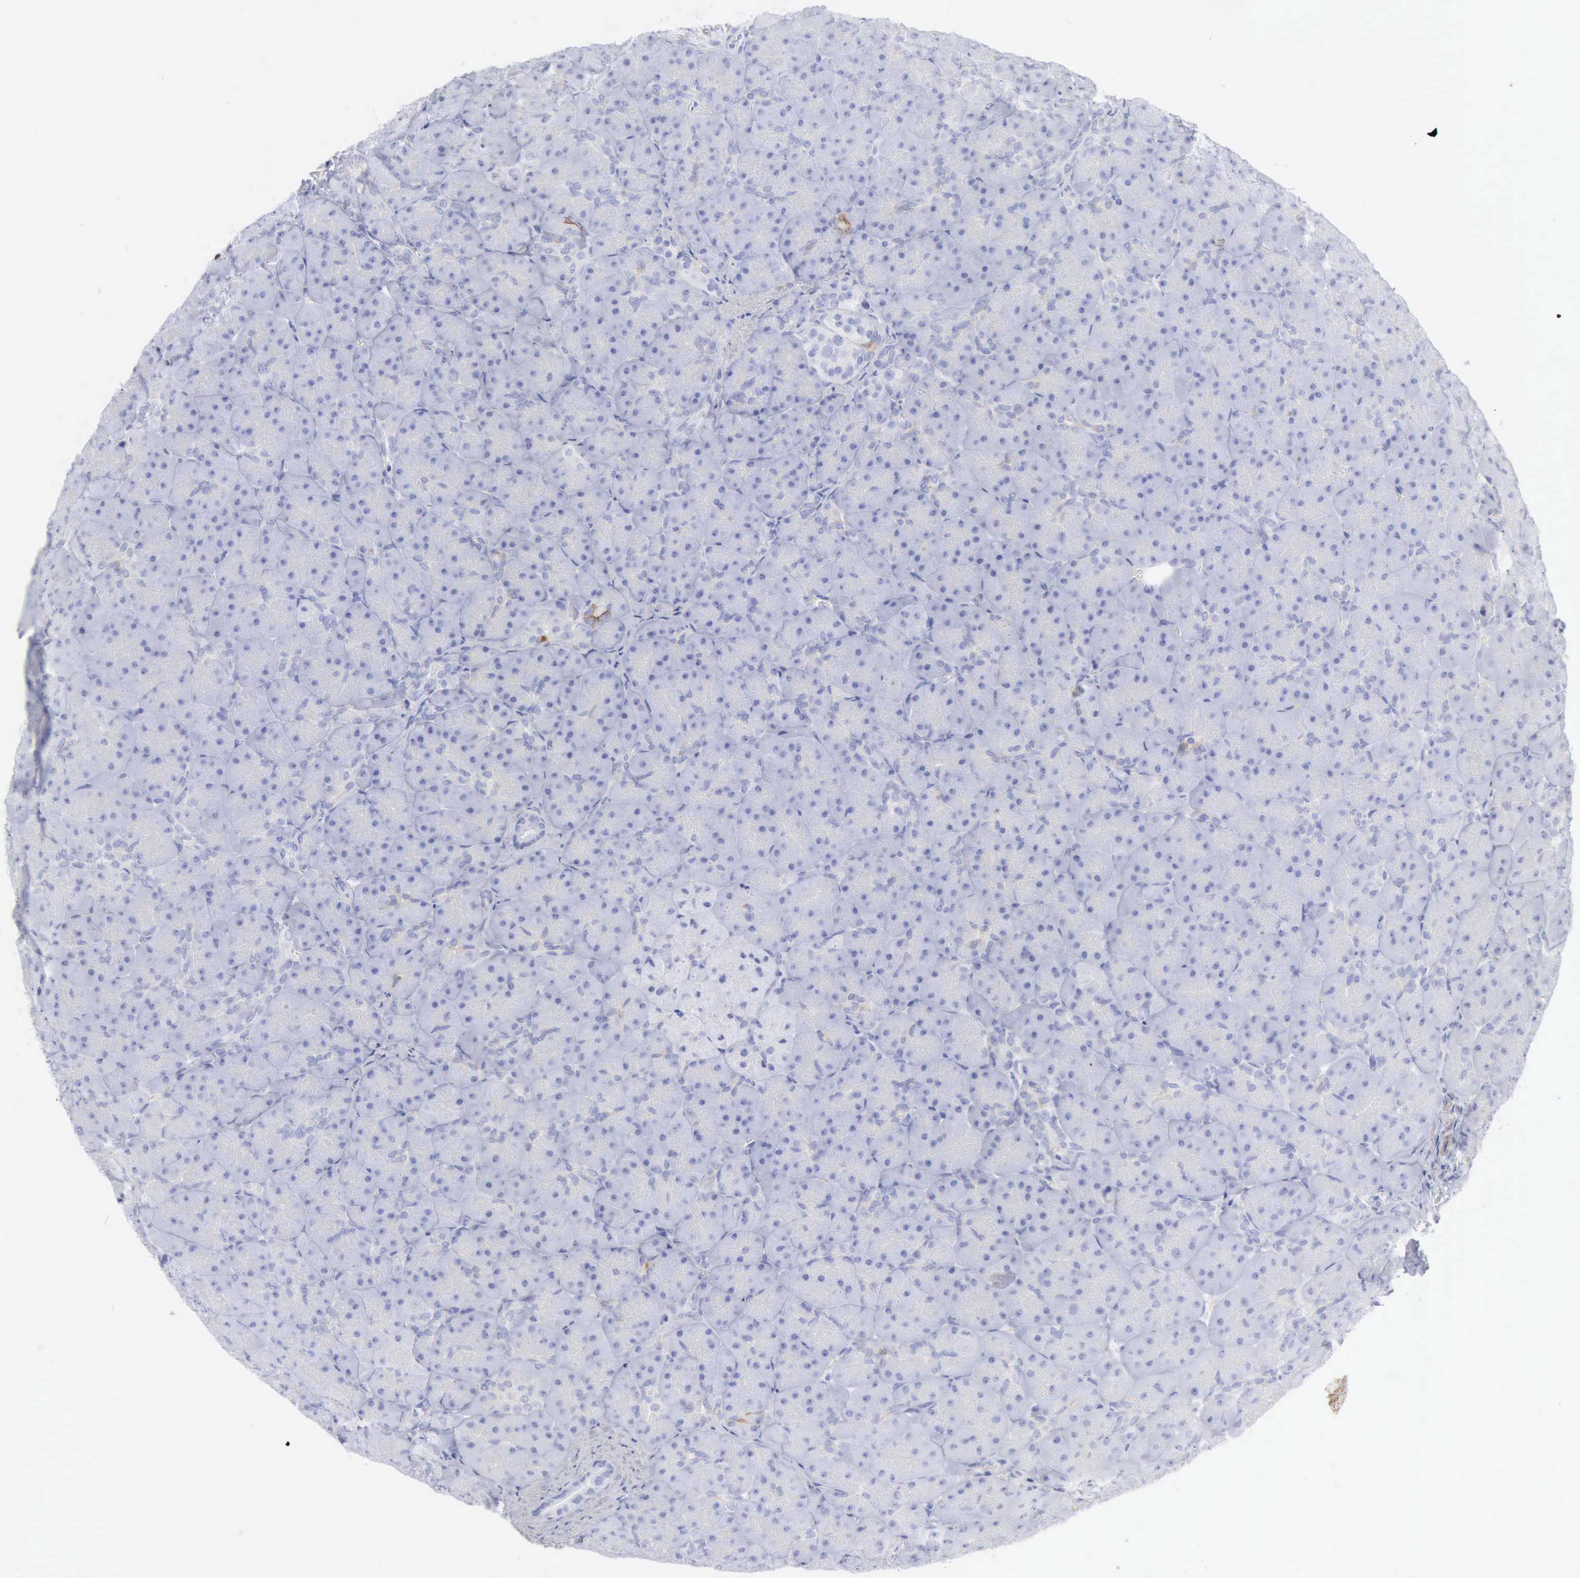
{"staining": {"intensity": "negative", "quantity": "none", "location": "none"}, "tissue": "pancreas", "cell_type": "Exocrine glandular cells", "image_type": "normal", "snomed": [{"axis": "morphology", "description": "Normal tissue, NOS"}, {"axis": "topography", "description": "Pancreas"}], "caption": "A high-resolution histopathology image shows immunohistochemistry staining of benign pancreas, which exhibits no significant positivity in exocrine glandular cells.", "gene": "KRT5", "patient": {"sex": "male", "age": 66}}